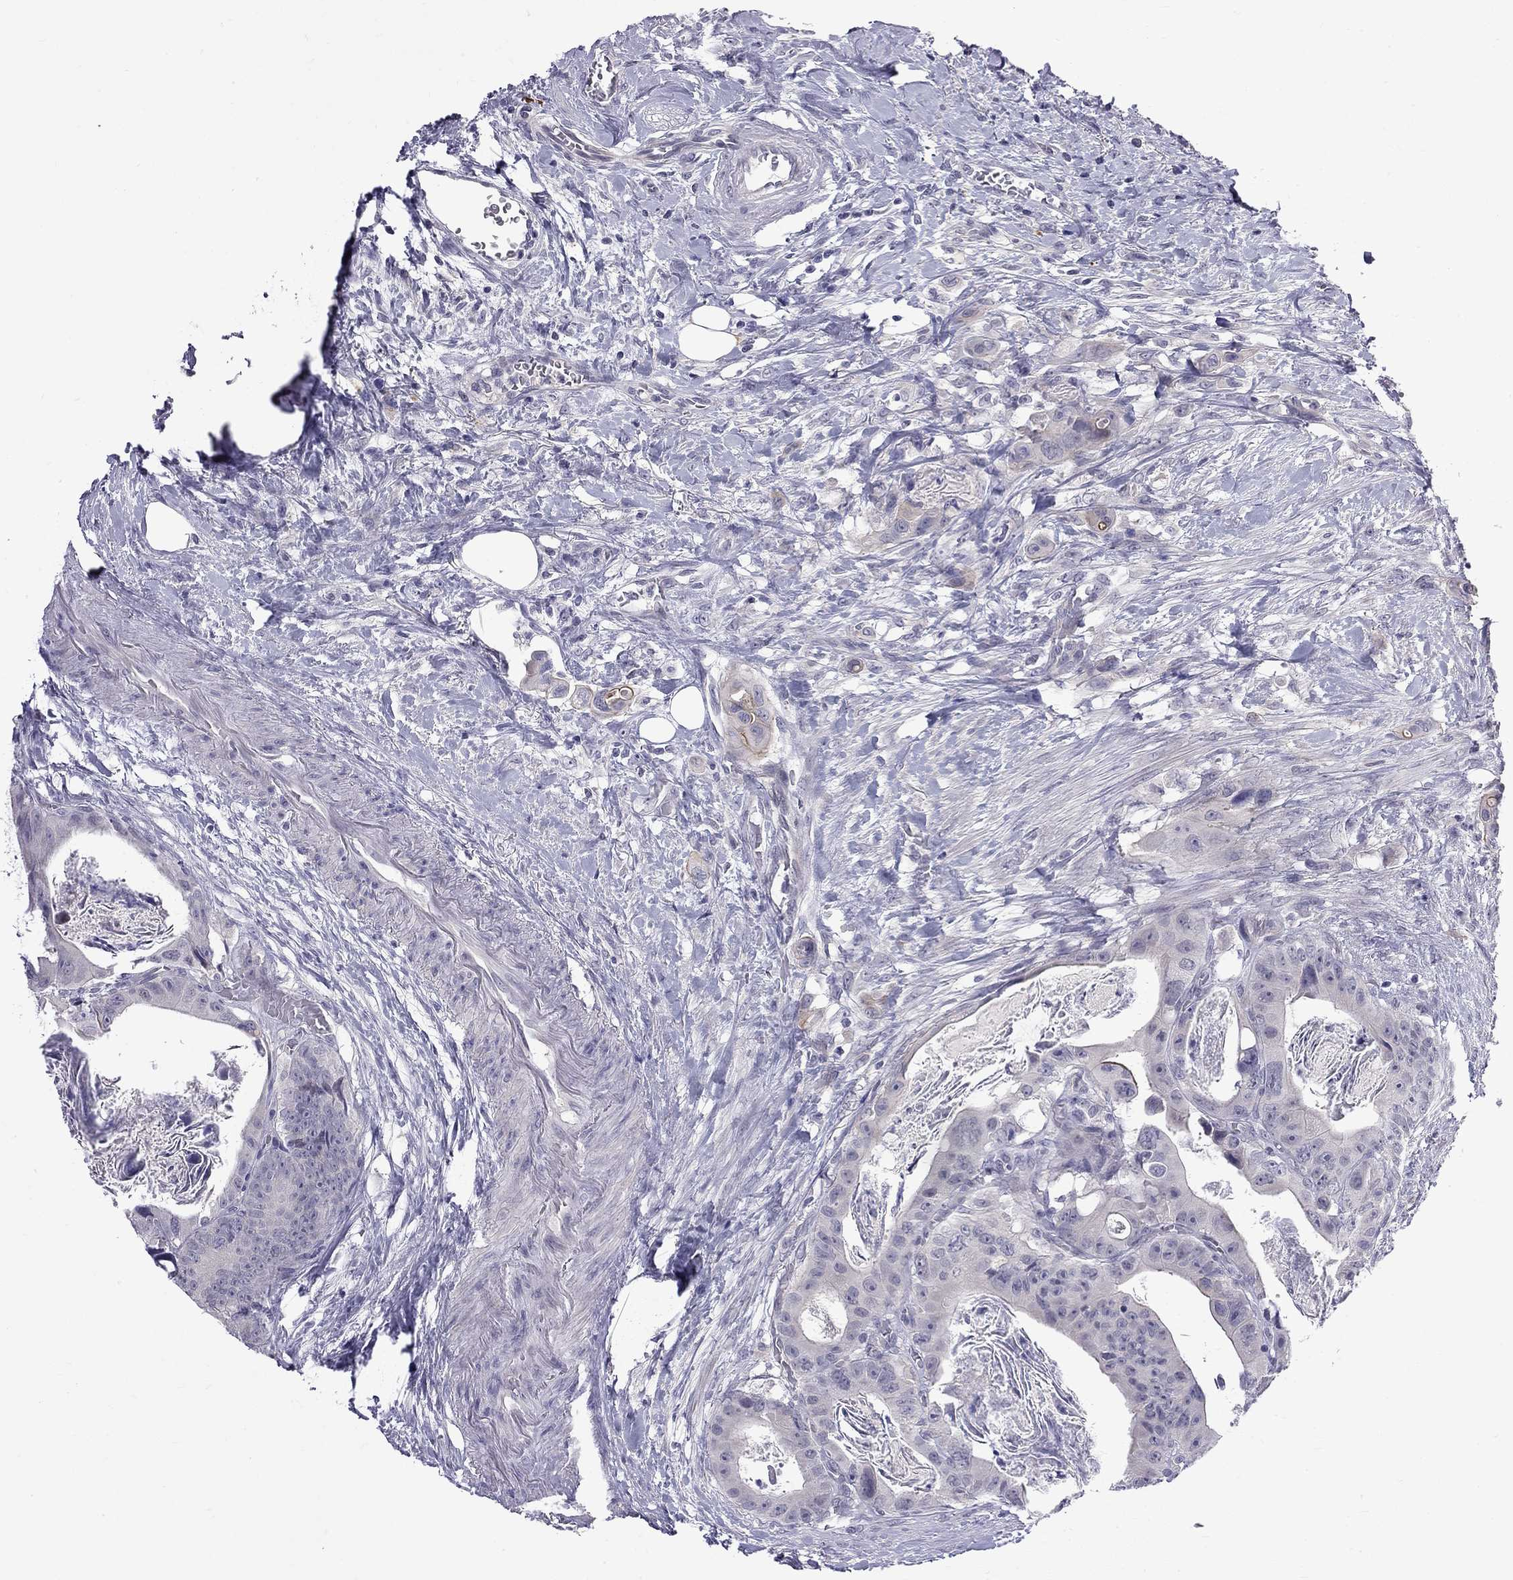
{"staining": {"intensity": "negative", "quantity": "none", "location": "none"}, "tissue": "colorectal cancer", "cell_type": "Tumor cells", "image_type": "cancer", "snomed": [{"axis": "morphology", "description": "Adenocarcinoma, NOS"}, {"axis": "topography", "description": "Rectum"}], "caption": "This is a photomicrograph of immunohistochemistry (IHC) staining of colorectal cancer, which shows no positivity in tumor cells.", "gene": "RTL9", "patient": {"sex": "male", "age": 64}}